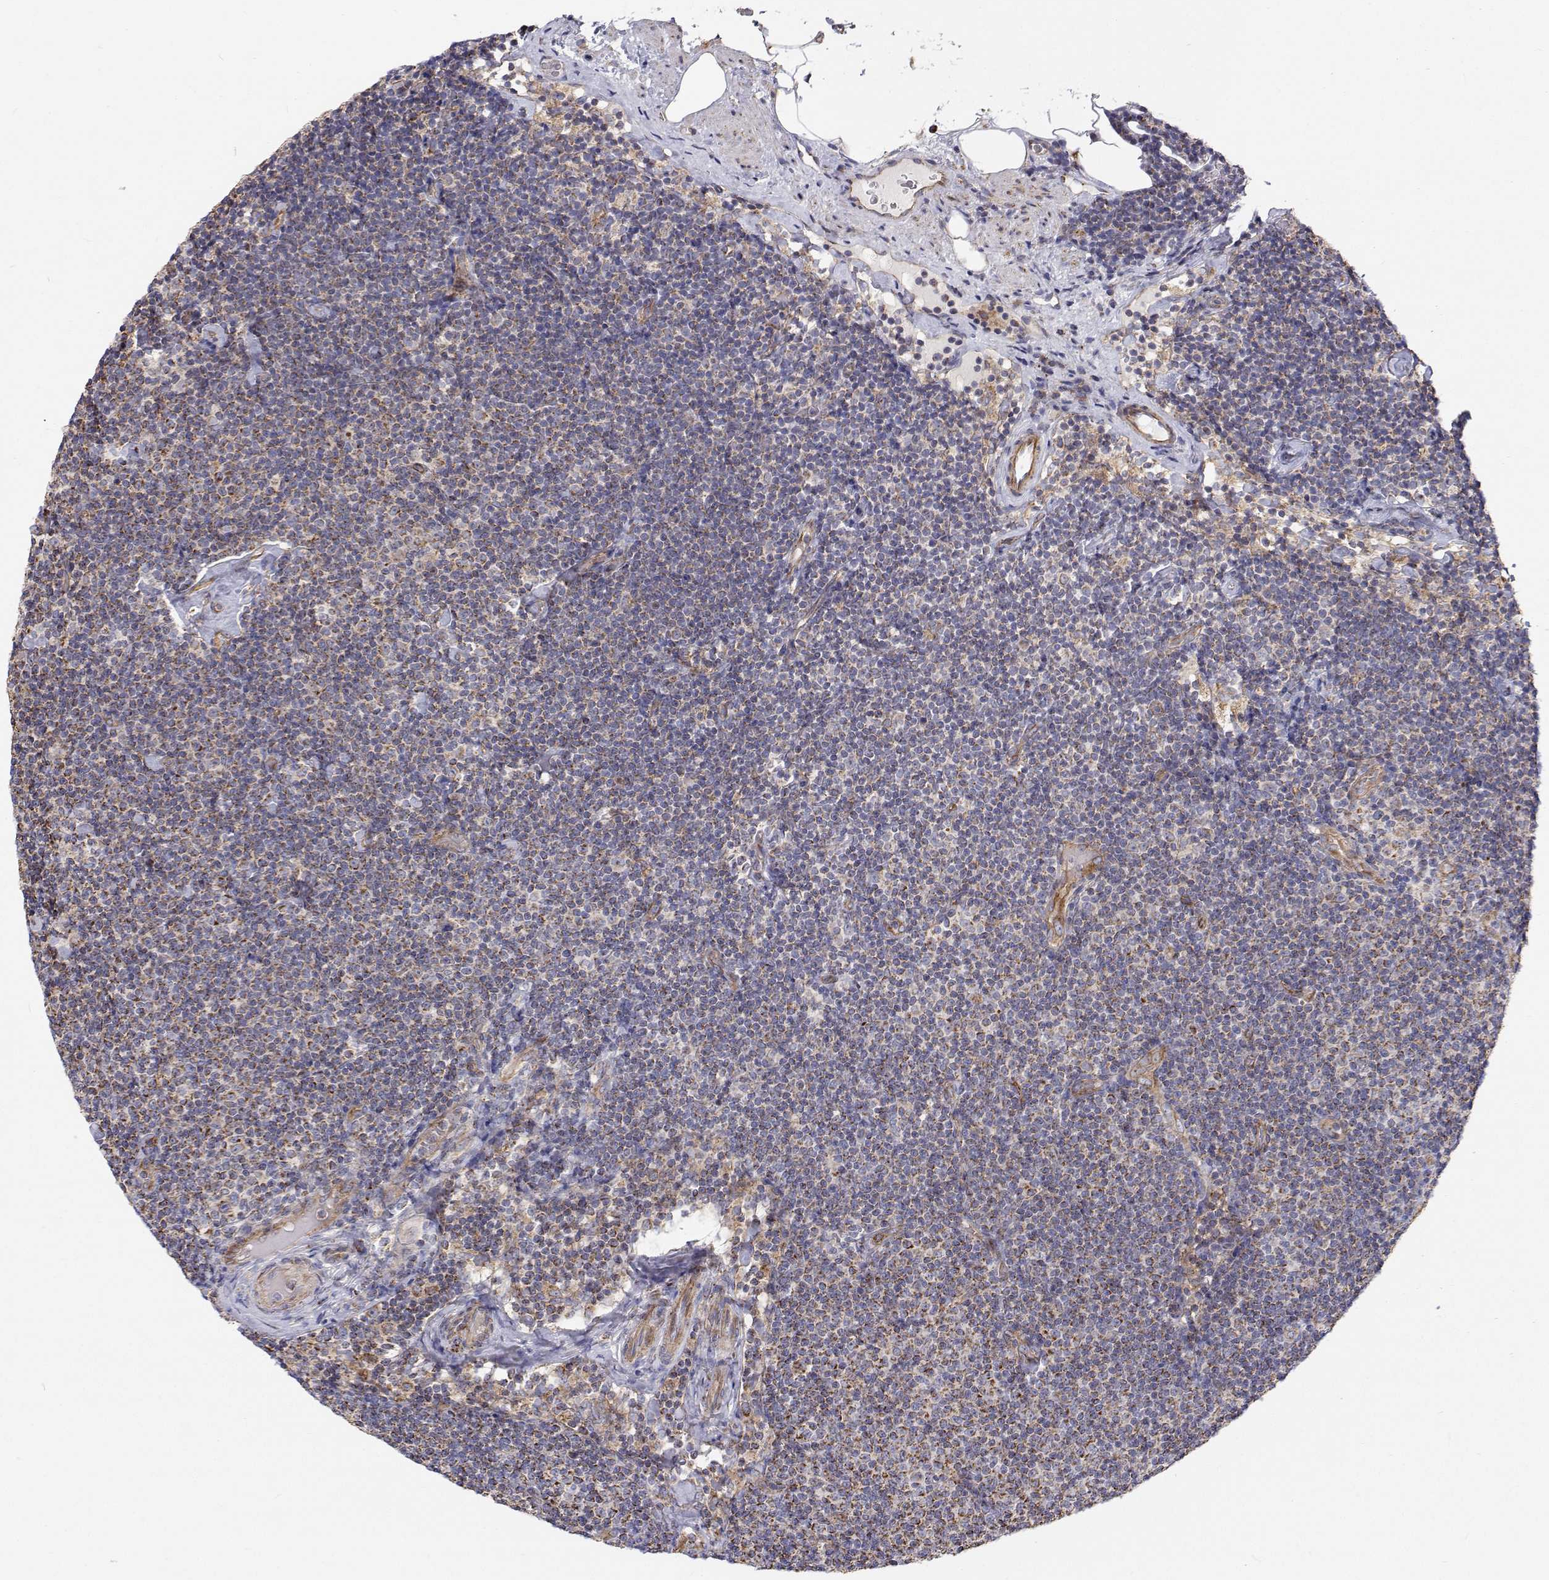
{"staining": {"intensity": "weak", "quantity": "<25%", "location": "cytoplasmic/membranous"}, "tissue": "lymphoma", "cell_type": "Tumor cells", "image_type": "cancer", "snomed": [{"axis": "morphology", "description": "Malignant lymphoma, non-Hodgkin's type, Low grade"}, {"axis": "topography", "description": "Lymph node"}], "caption": "DAB immunohistochemical staining of human lymphoma displays no significant expression in tumor cells.", "gene": "SPICE1", "patient": {"sex": "male", "age": 81}}